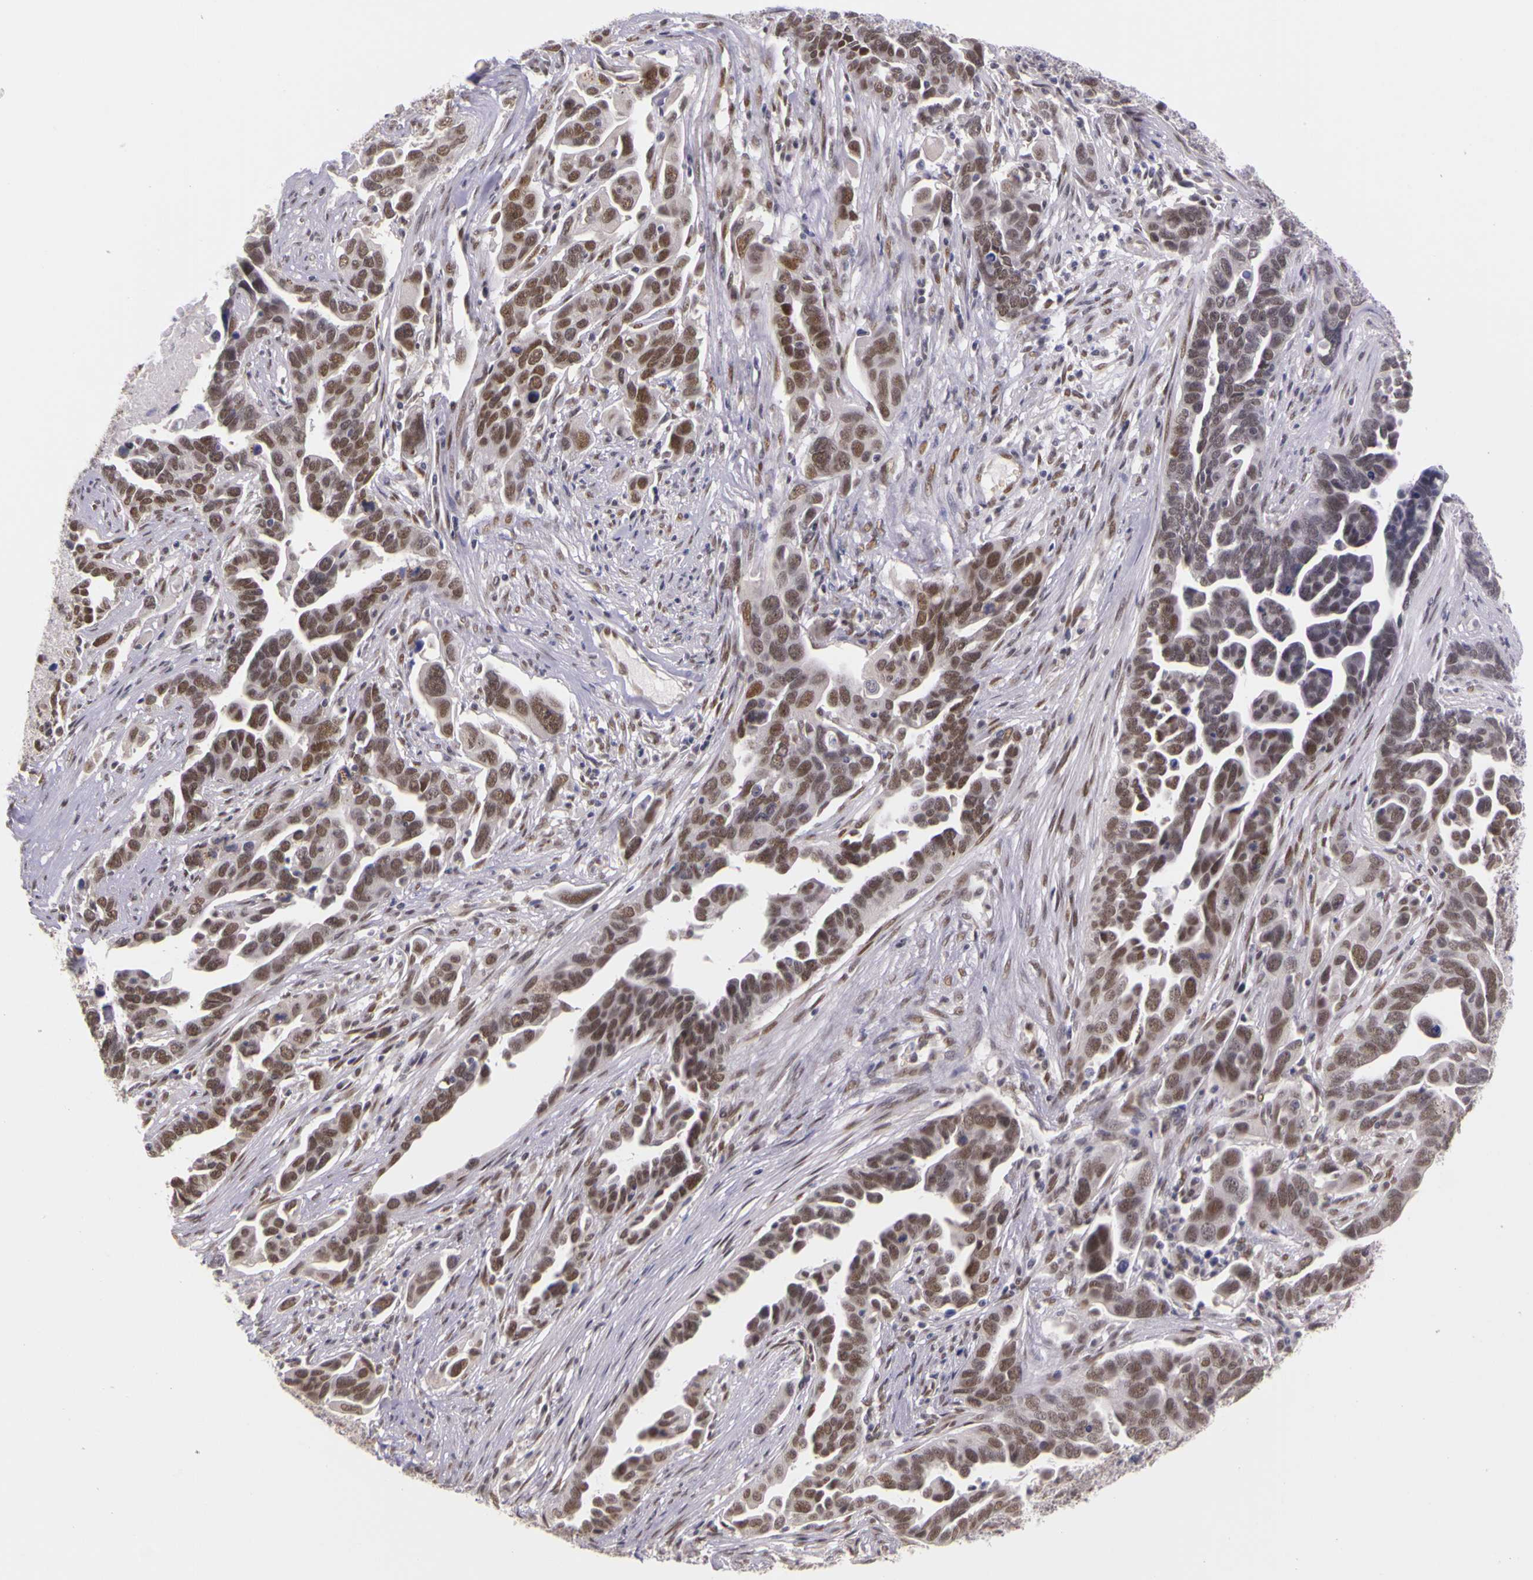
{"staining": {"intensity": "moderate", "quantity": ">75%", "location": "nuclear"}, "tissue": "ovarian cancer", "cell_type": "Tumor cells", "image_type": "cancer", "snomed": [{"axis": "morphology", "description": "Cystadenocarcinoma, serous, NOS"}, {"axis": "topography", "description": "Ovary"}], "caption": "This photomicrograph demonstrates immunohistochemistry (IHC) staining of human ovarian cancer (serous cystadenocarcinoma), with medium moderate nuclear expression in about >75% of tumor cells.", "gene": "WDR13", "patient": {"sex": "female", "age": 54}}